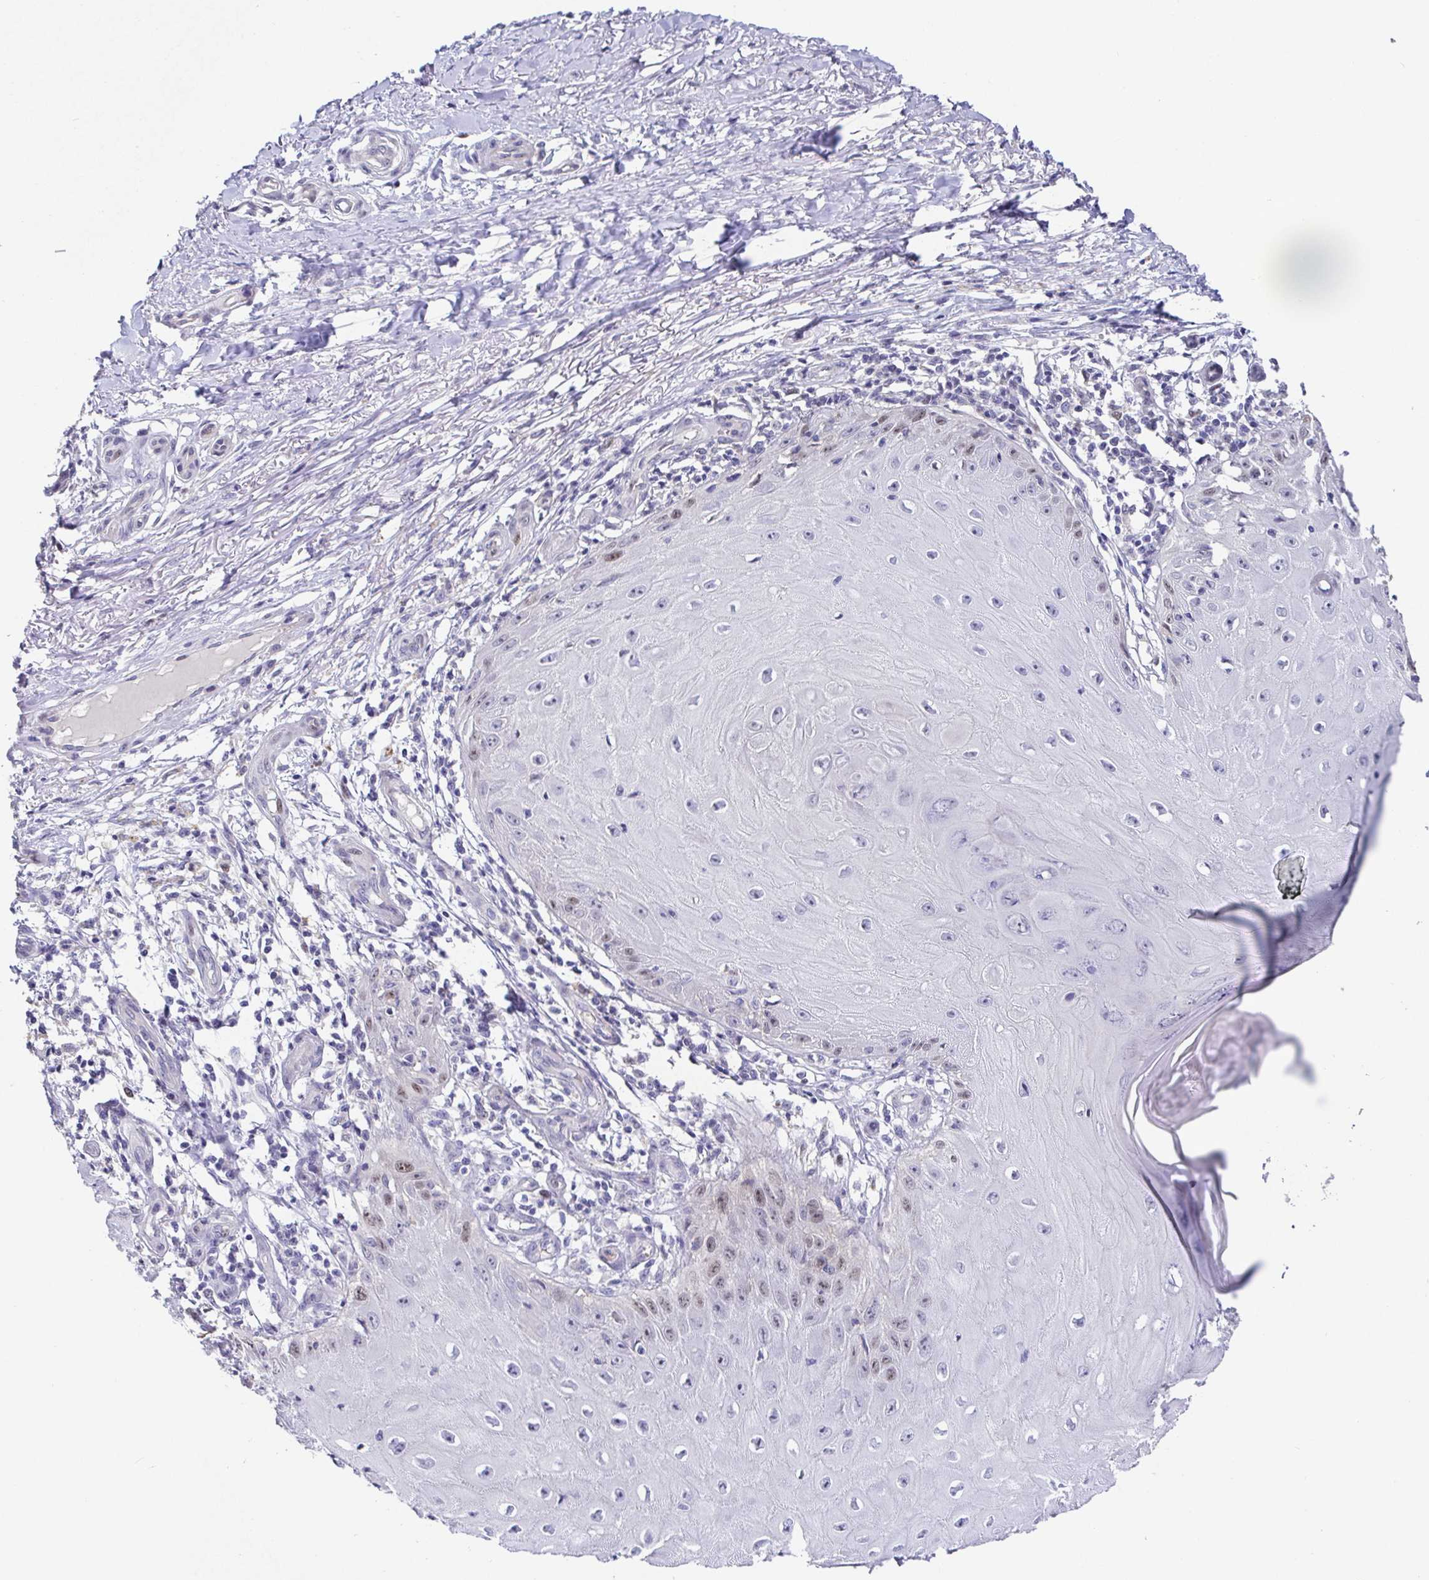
{"staining": {"intensity": "weak", "quantity": "<25%", "location": "nuclear"}, "tissue": "skin cancer", "cell_type": "Tumor cells", "image_type": "cancer", "snomed": [{"axis": "morphology", "description": "Squamous cell carcinoma, NOS"}, {"axis": "topography", "description": "Skin"}], "caption": "Tumor cells are negative for protein expression in human skin cancer (squamous cell carcinoma). (DAB (3,3'-diaminobenzidine) immunohistochemistry (IHC) with hematoxylin counter stain).", "gene": "TIMELESS", "patient": {"sex": "female", "age": 77}}